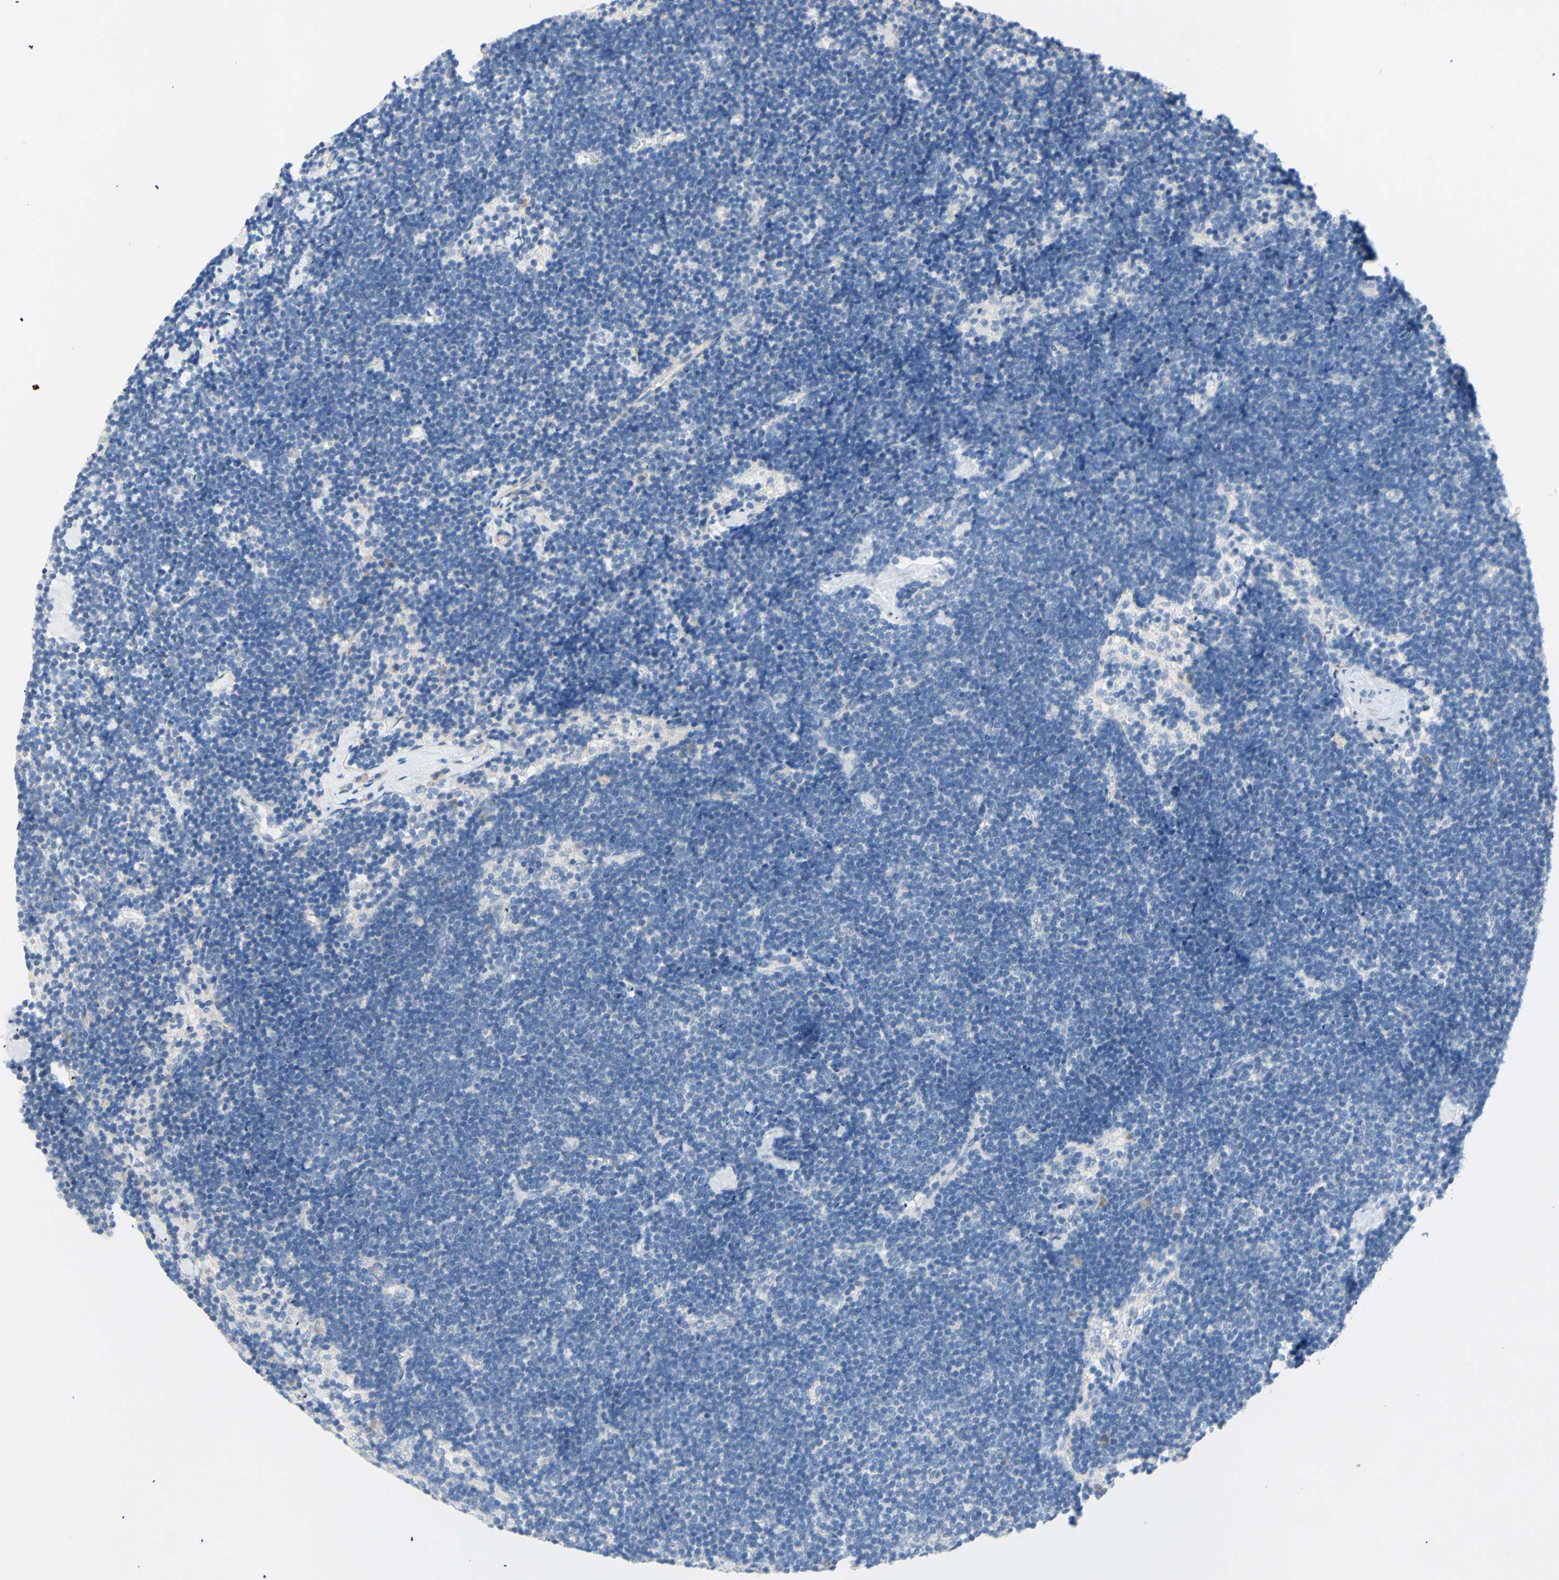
{"staining": {"intensity": "negative", "quantity": "none", "location": "none"}, "tissue": "lymph node", "cell_type": "Germinal center cells", "image_type": "normal", "snomed": [{"axis": "morphology", "description": "Normal tissue, NOS"}, {"axis": "topography", "description": "Lymph node"}], "caption": "This is a image of IHC staining of unremarkable lymph node, which shows no positivity in germinal center cells.", "gene": "TMIGD2", "patient": {"sex": "male", "age": 63}}